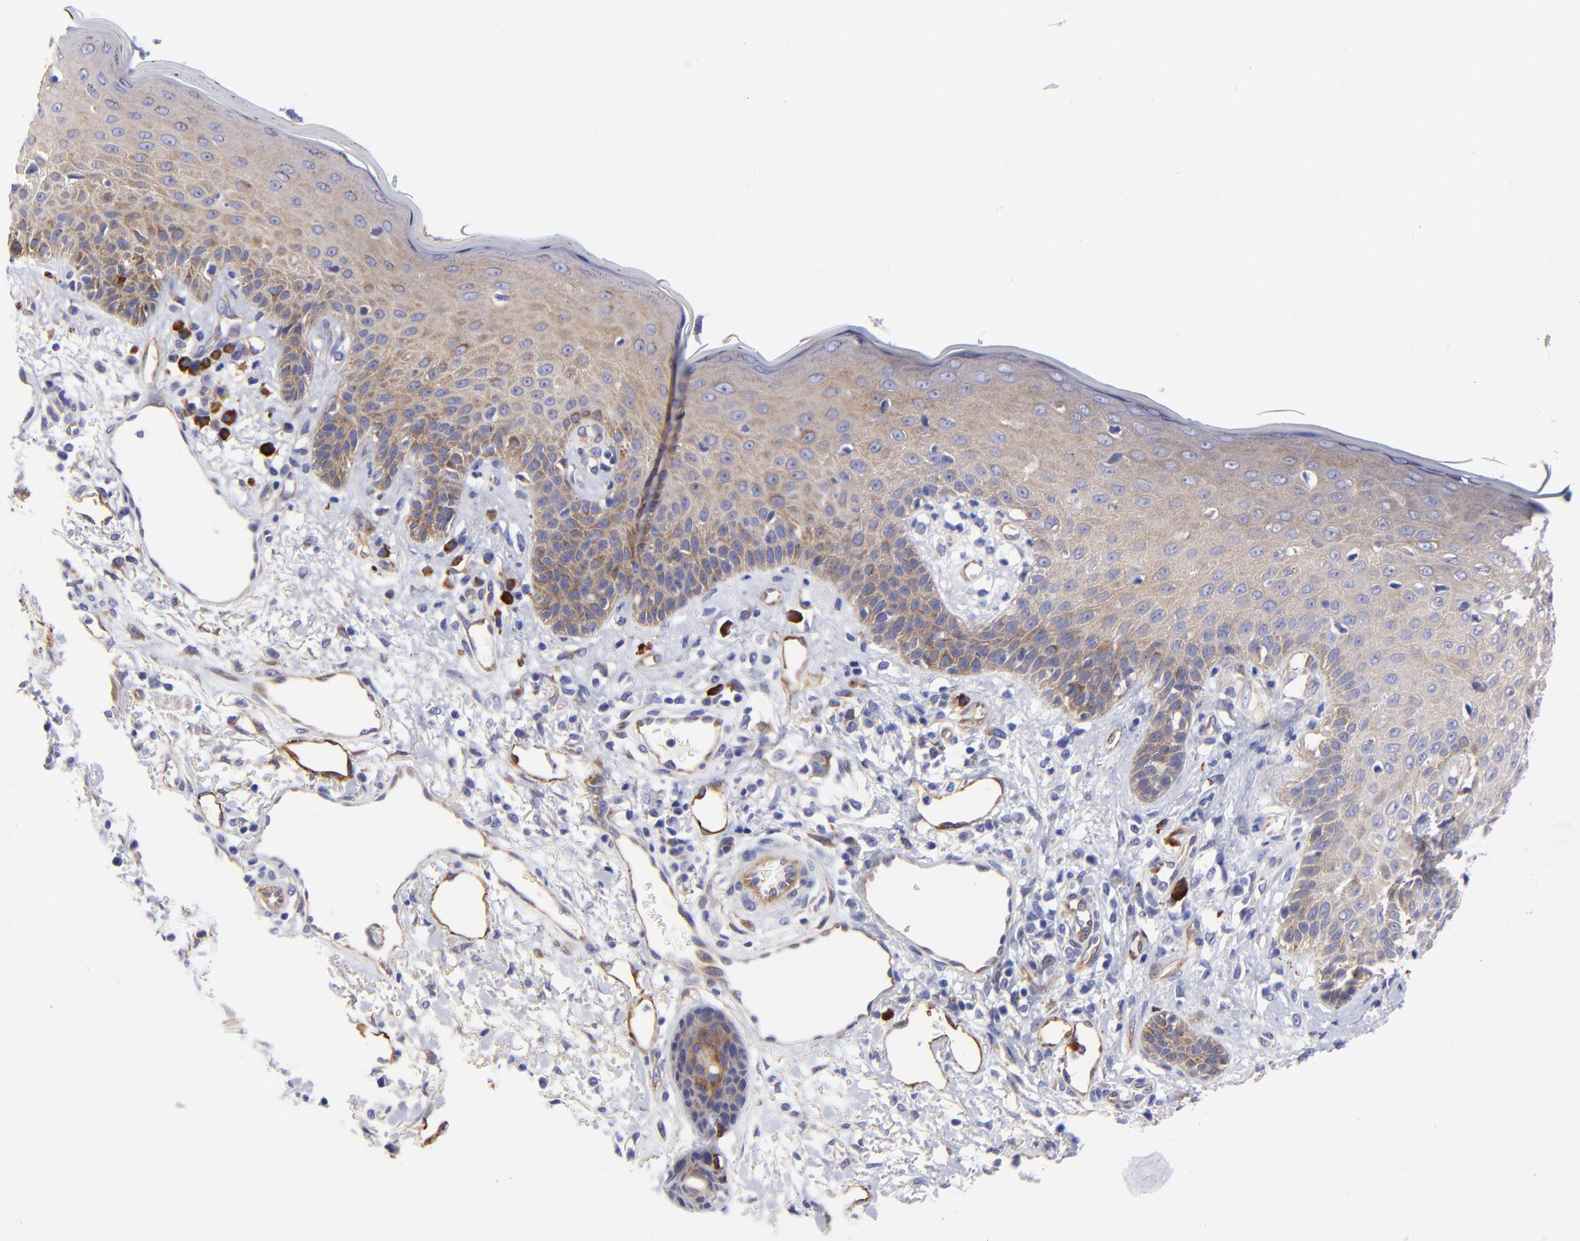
{"staining": {"intensity": "weak", "quantity": "25%-75%", "location": "cytoplasmic/membranous"}, "tissue": "skin cancer", "cell_type": "Tumor cells", "image_type": "cancer", "snomed": [{"axis": "morphology", "description": "Squamous cell carcinoma, NOS"}, {"axis": "topography", "description": "Skin"}], "caption": "Skin cancer (squamous cell carcinoma) was stained to show a protein in brown. There is low levels of weak cytoplasmic/membranous positivity in approximately 25%-75% of tumor cells.", "gene": "PPFIBP1", "patient": {"sex": "female", "age": 59}}